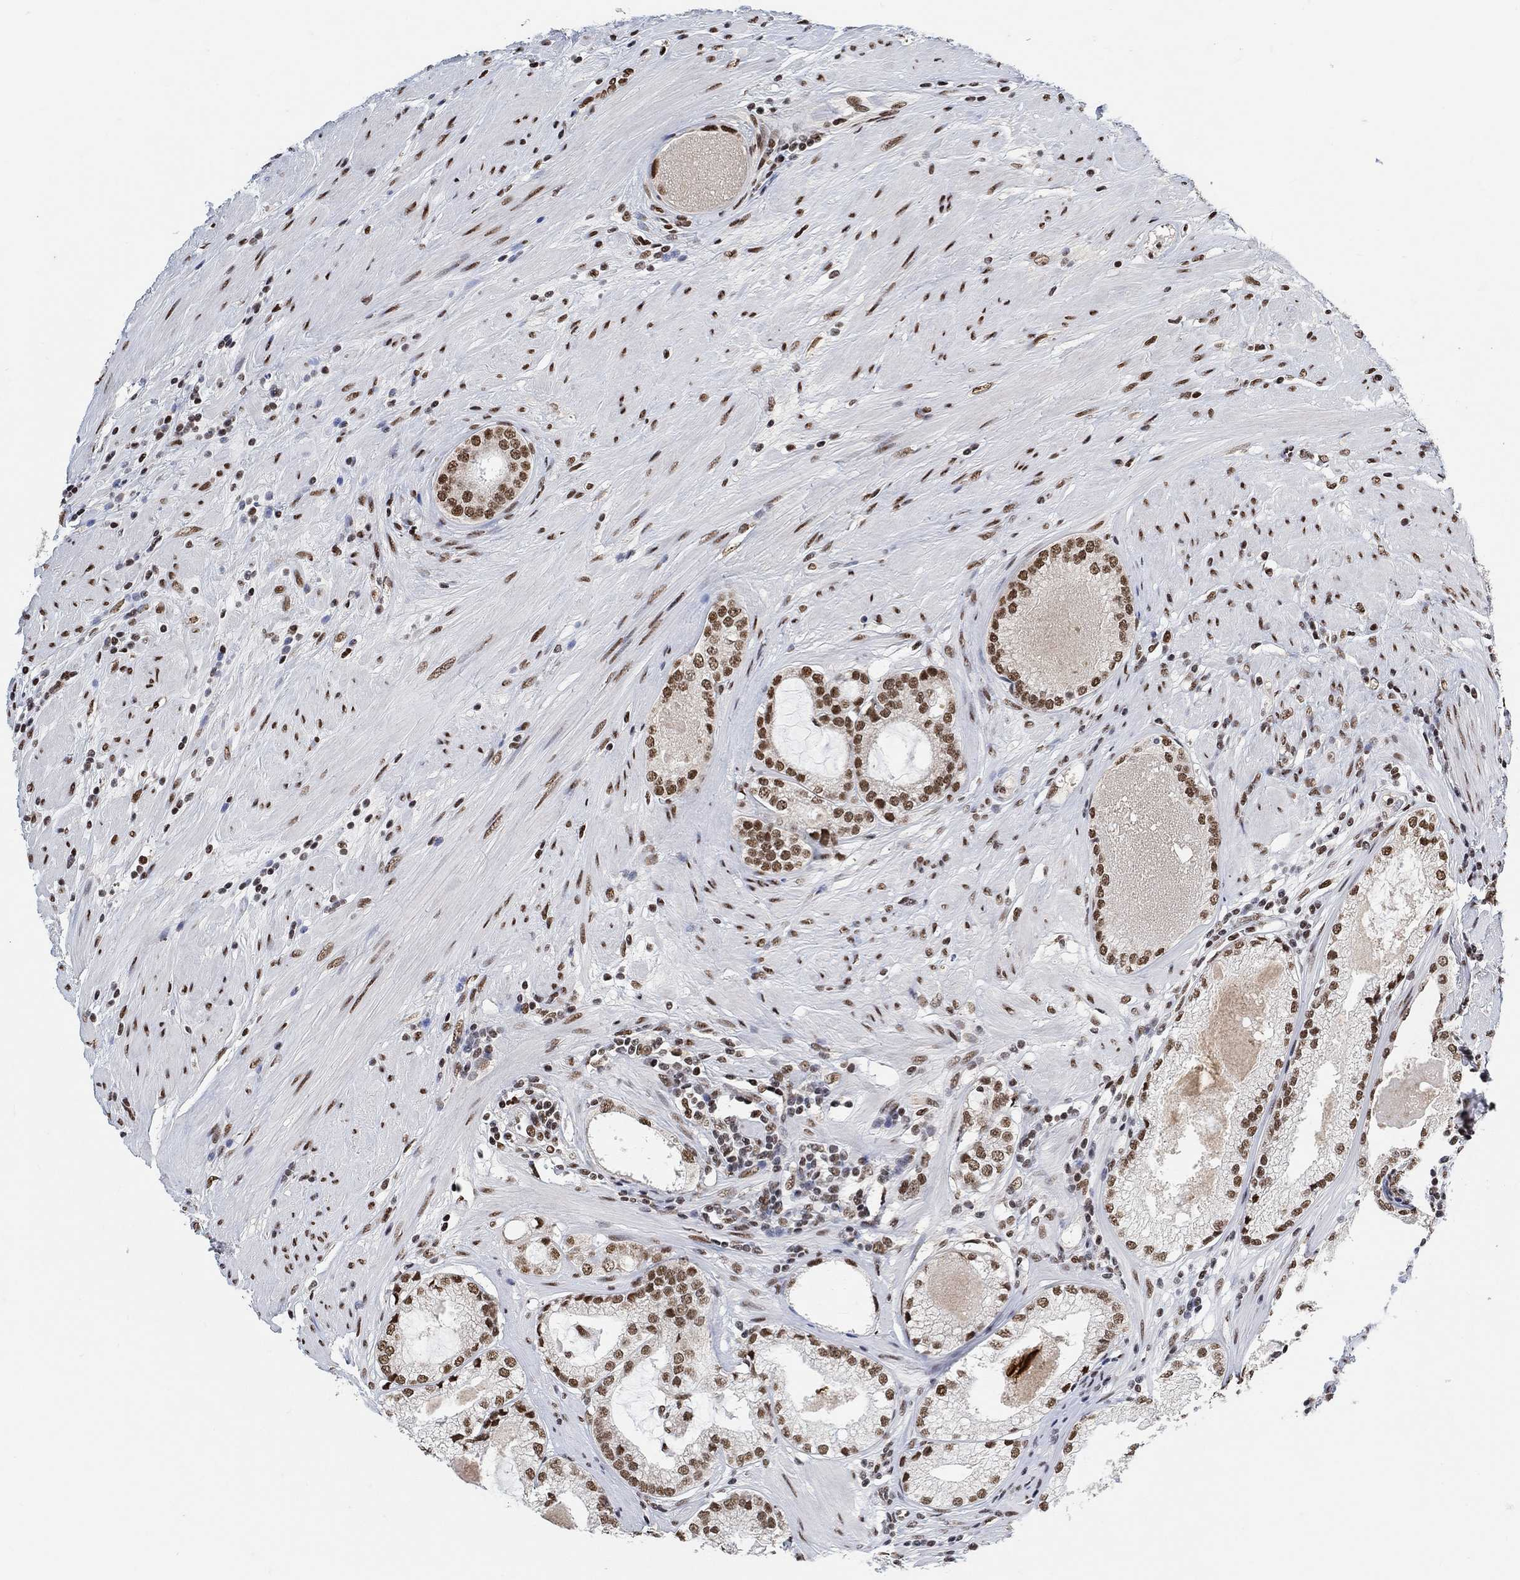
{"staining": {"intensity": "strong", "quantity": "25%-75%", "location": "nuclear"}, "tissue": "prostate cancer", "cell_type": "Tumor cells", "image_type": "cancer", "snomed": [{"axis": "morphology", "description": "Adenocarcinoma, High grade"}, {"axis": "topography", "description": "Prostate and seminal vesicle, NOS"}], "caption": "Immunohistochemical staining of human prostate cancer (adenocarcinoma (high-grade)) demonstrates high levels of strong nuclear protein staining in approximately 25%-75% of tumor cells.", "gene": "USP39", "patient": {"sex": "male", "age": 62}}